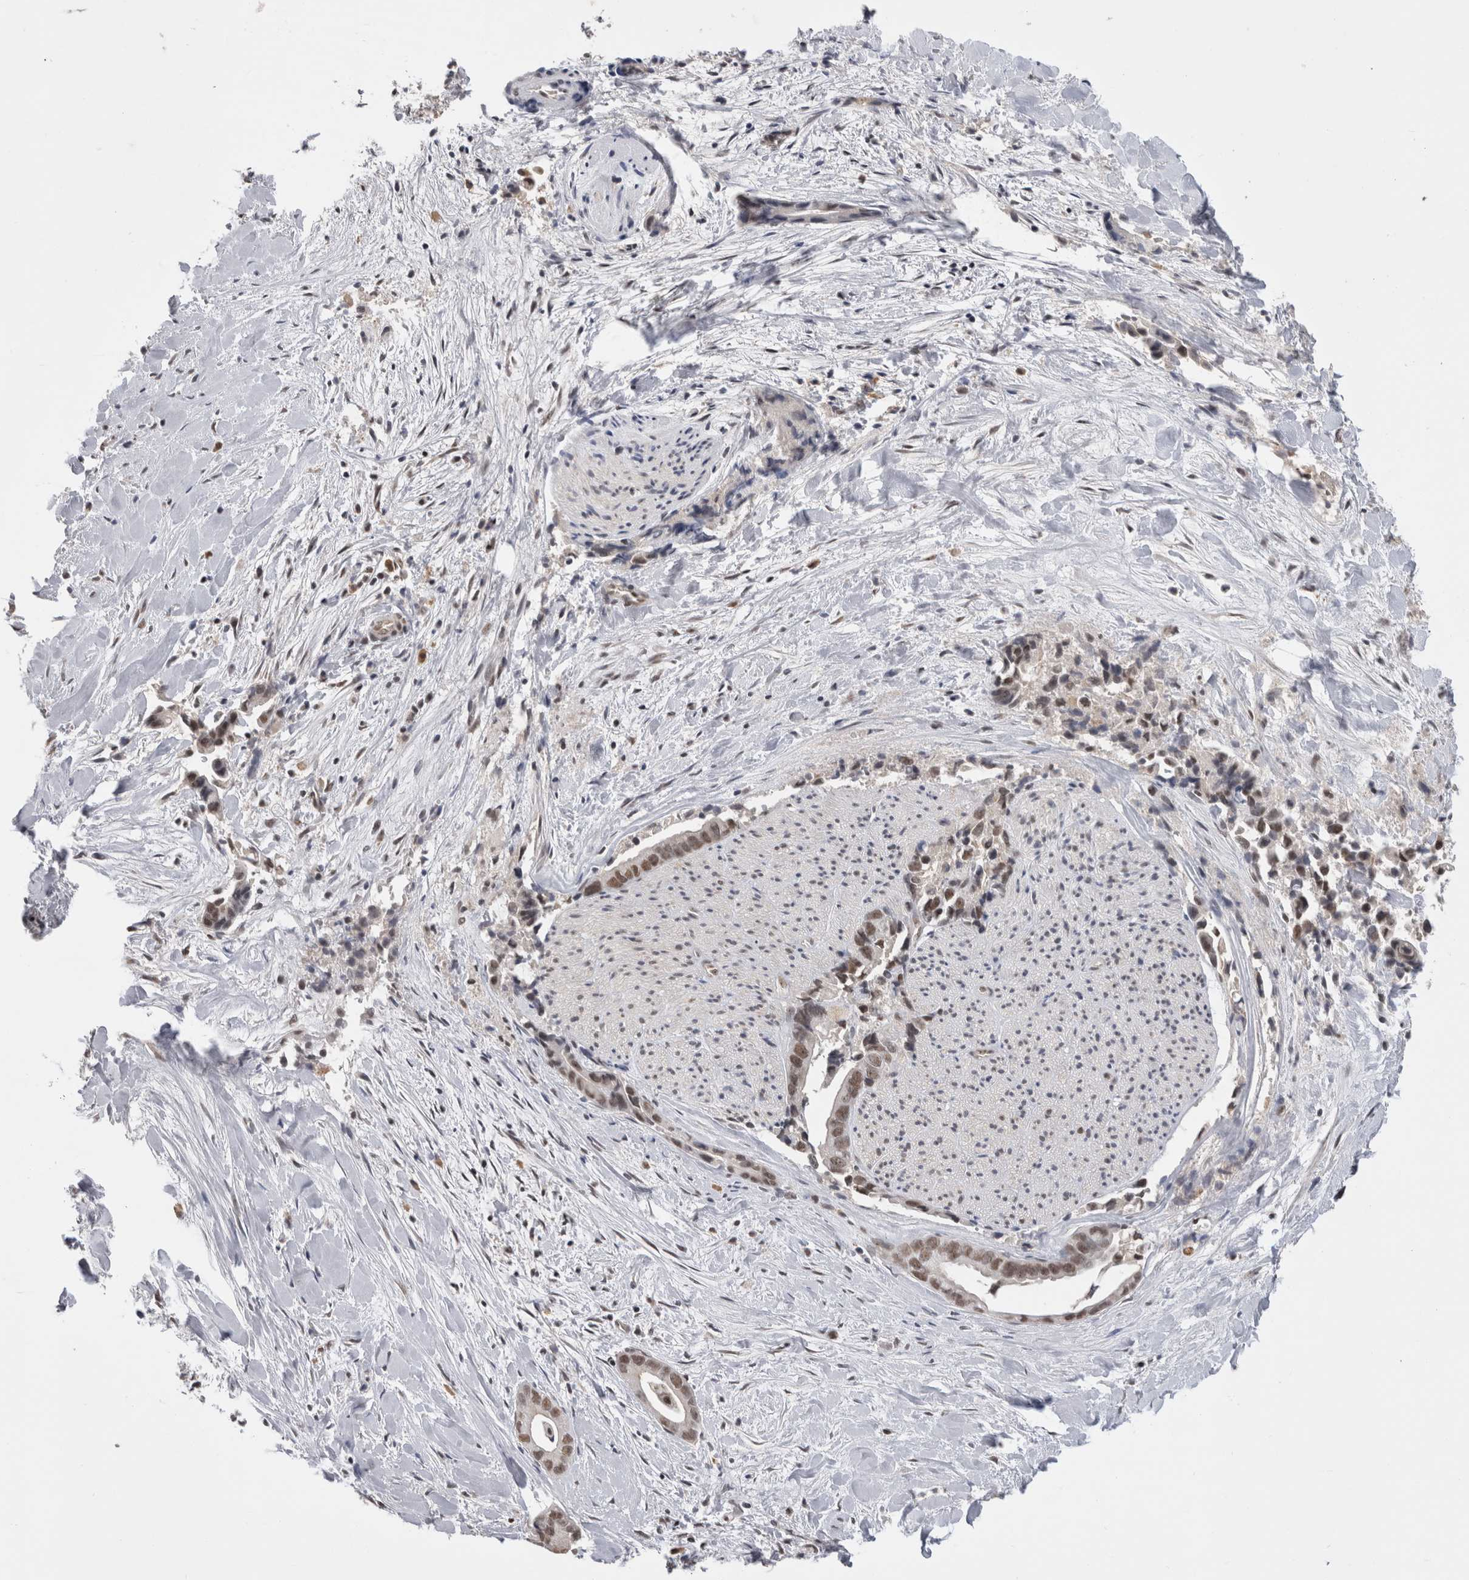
{"staining": {"intensity": "moderate", "quantity": ">75%", "location": "nuclear"}, "tissue": "liver cancer", "cell_type": "Tumor cells", "image_type": "cancer", "snomed": [{"axis": "morphology", "description": "Cholangiocarcinoma"}, {"axis": "topography", "description": "Liver"}], "caption": "Immunohistochemistry (IHC) (DAB) staining of liver cancer (cholangiocarcinoma) reveals moderate nuclear protein expression in approximately >75% of tumor cells.", "gene": "DAXX", "patient": {"sex": "female", "age": 55}}